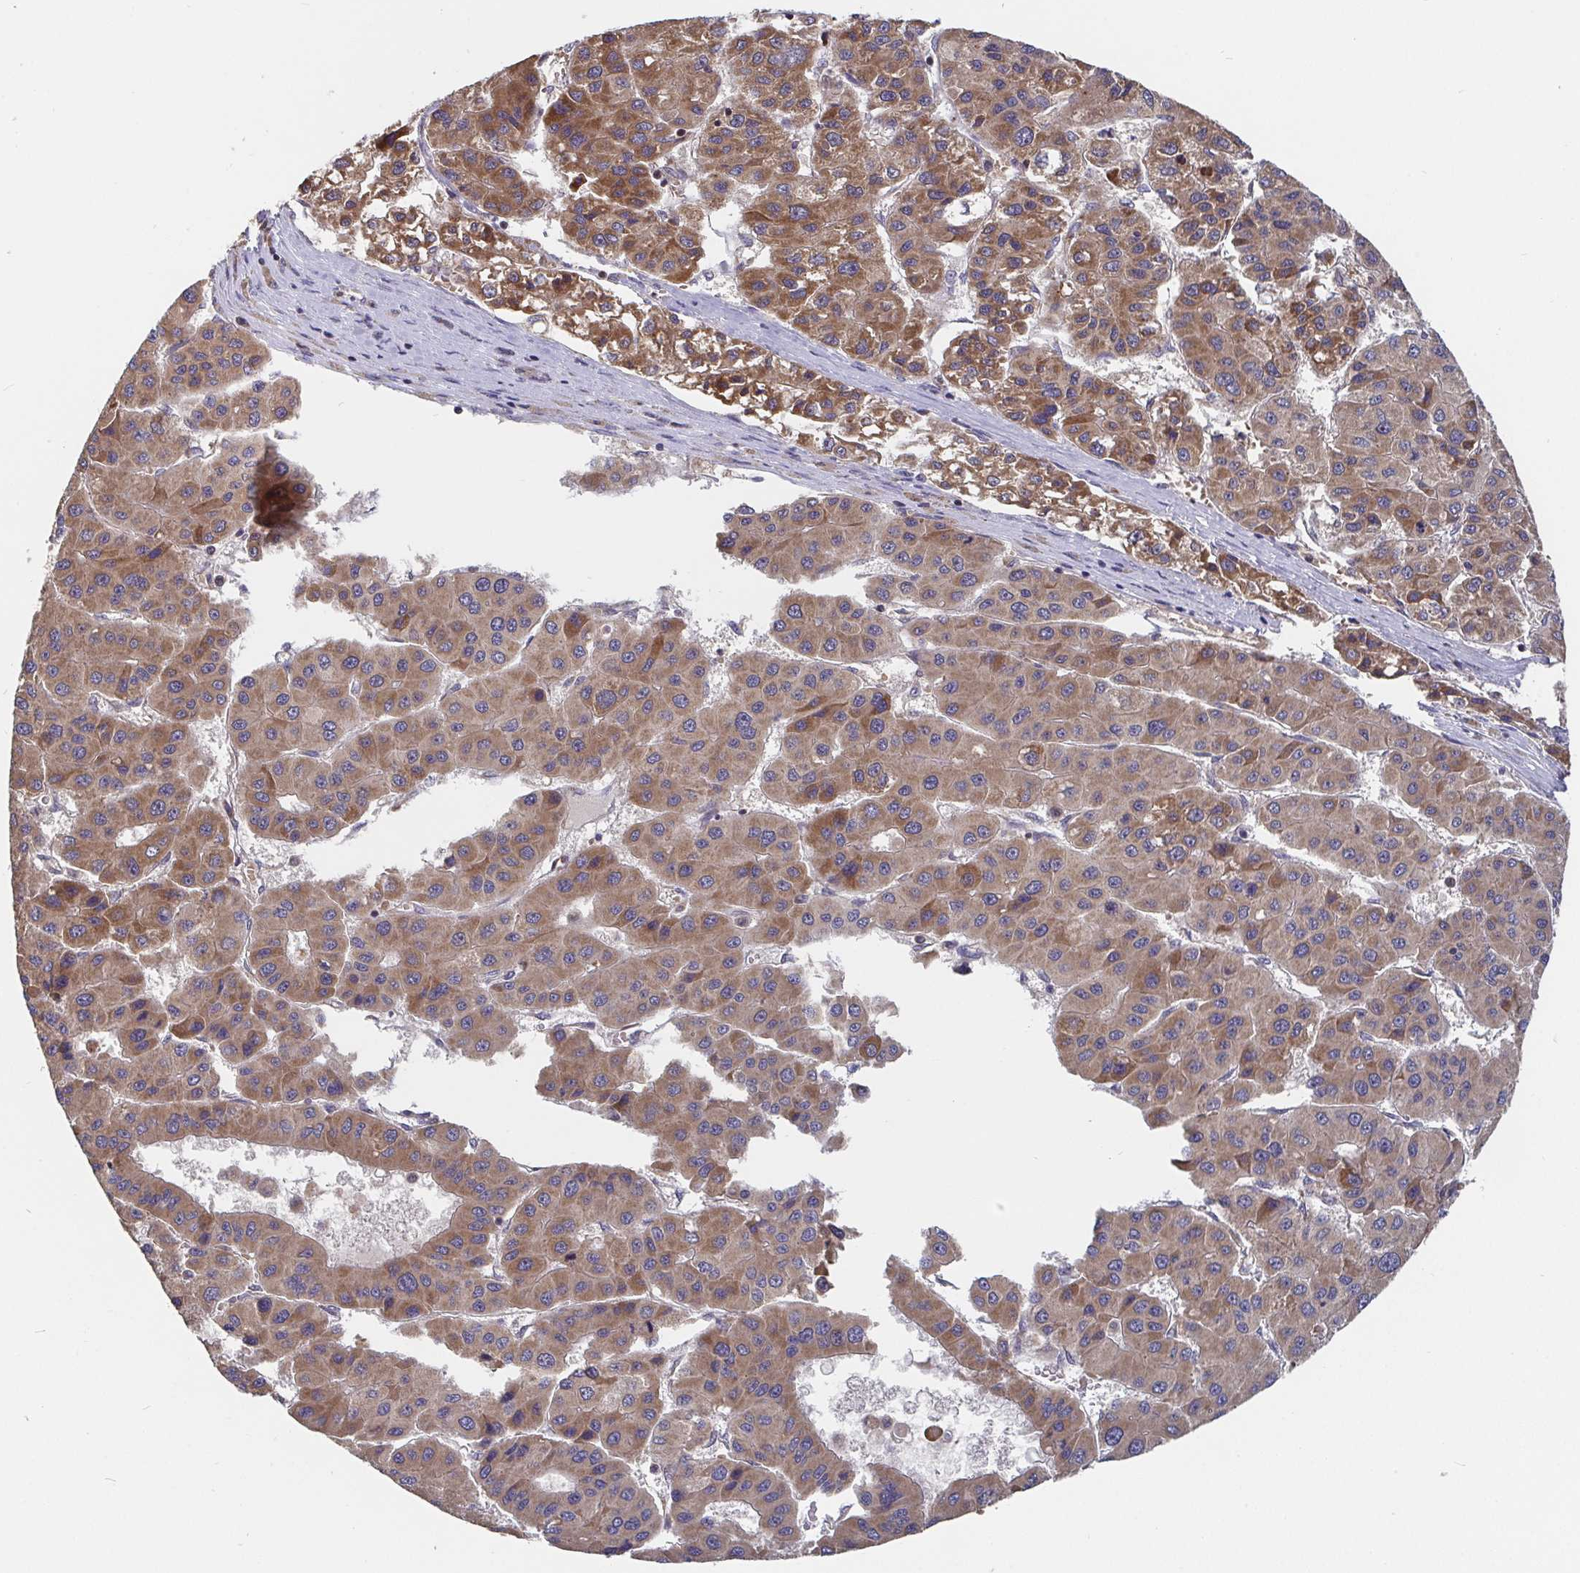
{"staining": {"intensity": "moderate", "quantity": ">75%", "location": "cytoplasmic/membranous"}, "tissue": "liver cancer", "cell_type": "Tumor cells", "image_type": "cancer", "snomed": [{"axis": "morphology", "description": "Carcinoma, Hepatocellular, NOS"}, {"axis": "topography", "description": "Liver"}], "caption": "IHC staining of hepatocellular carcinoma (liver), which reveals medium levels of moderate cytoplasmic/membranous staining in approximately >75% of tumor cells indicating moderate cytoplasmic/membranous protein expression. The staining was performed using DAB (brown) for protein detection and nuclei were counterstained in hematoxylin (blue).", "gene": "PDF", "patient": {"sex": "male", "age": 73}}